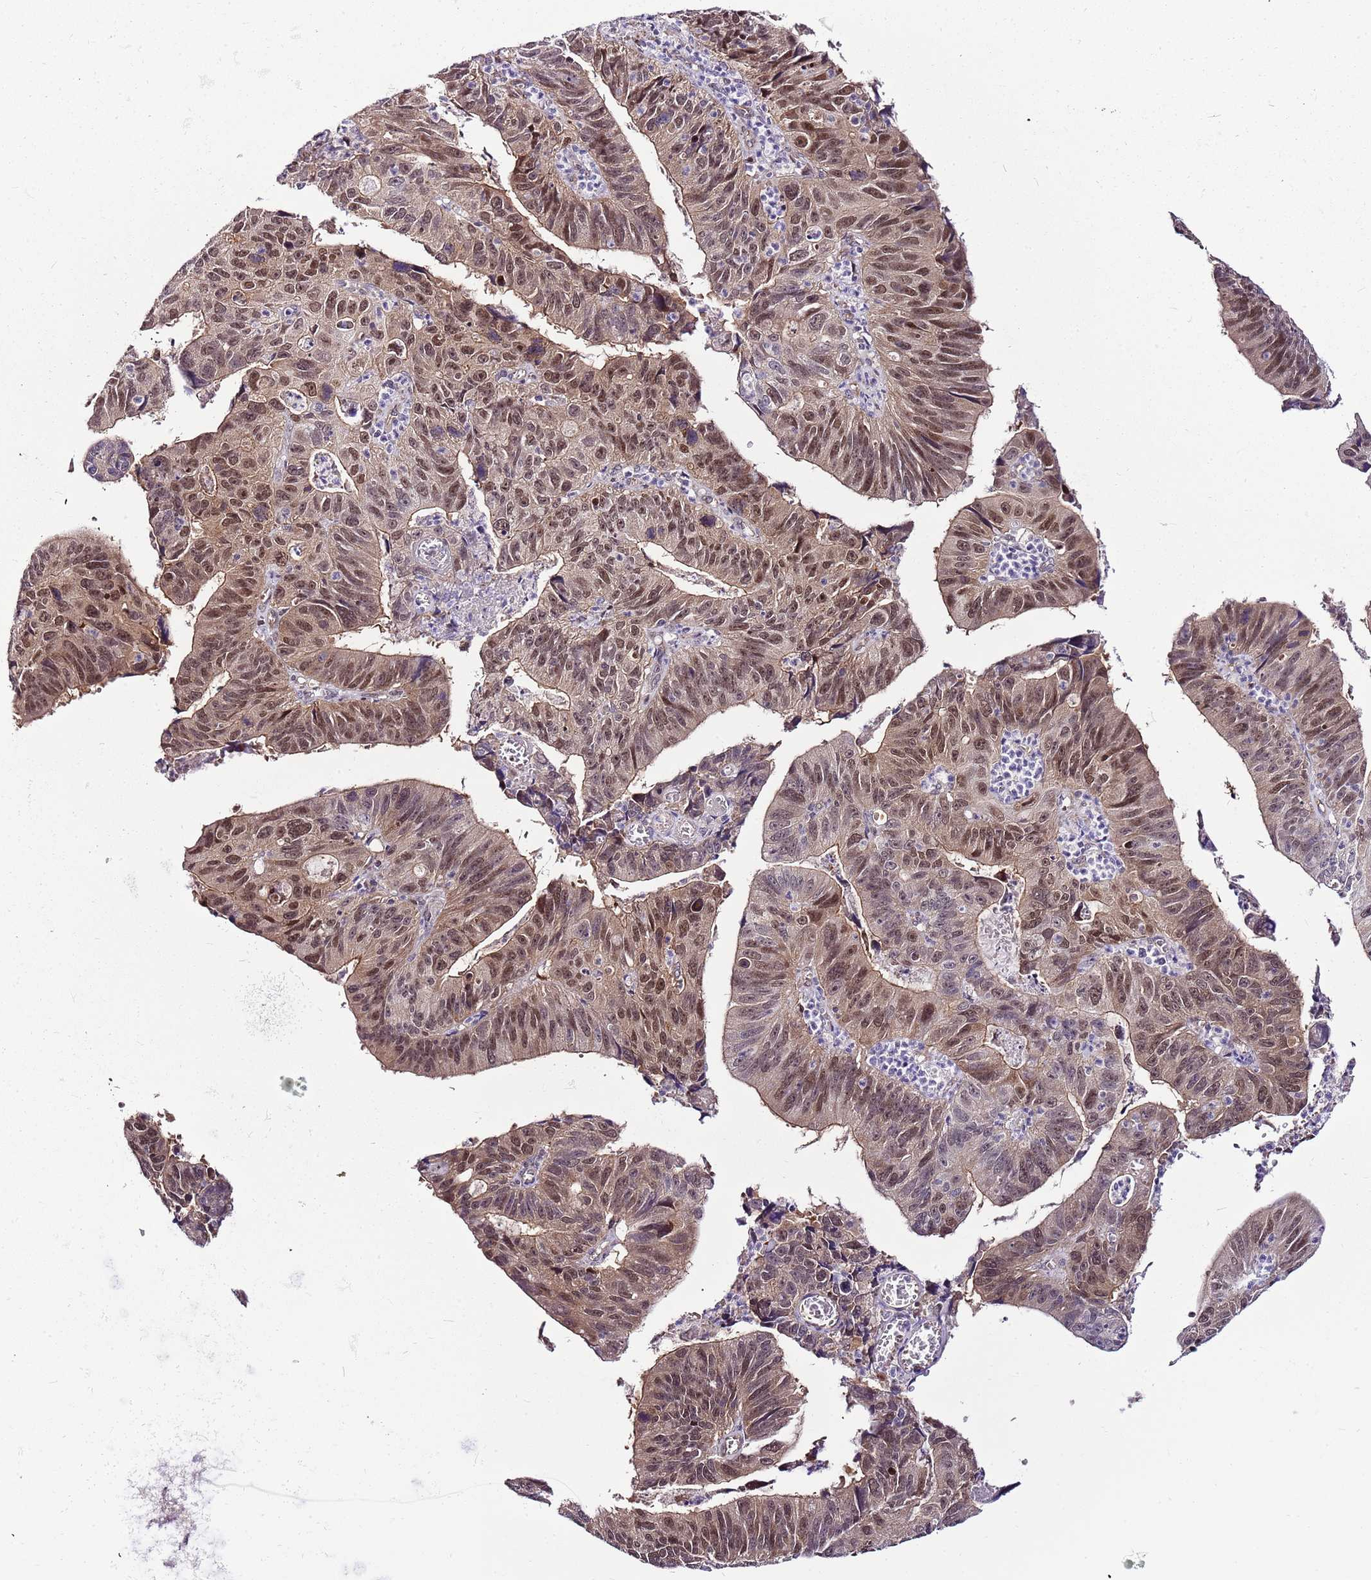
{"staining": {"intensity": "moderate", "quantity": ">75%", "location": "nuclear"}, "tissue": "stomach cancer", "cell_type": "Tumor cells", "image_type": "cancer", "snomed": [{"axis": "morphology", "description": "Adenocarcinoma, NOS"}, {"axis": "topography", "description": "Stomach"}], "caption": "Immunohistochemical staining of stomach cancer shows medium levels of moderate nuclear positivity in approximately >75% of tumor cells.", "gene": "POLE3", "patient": {"sex": "male", "age": 59}}